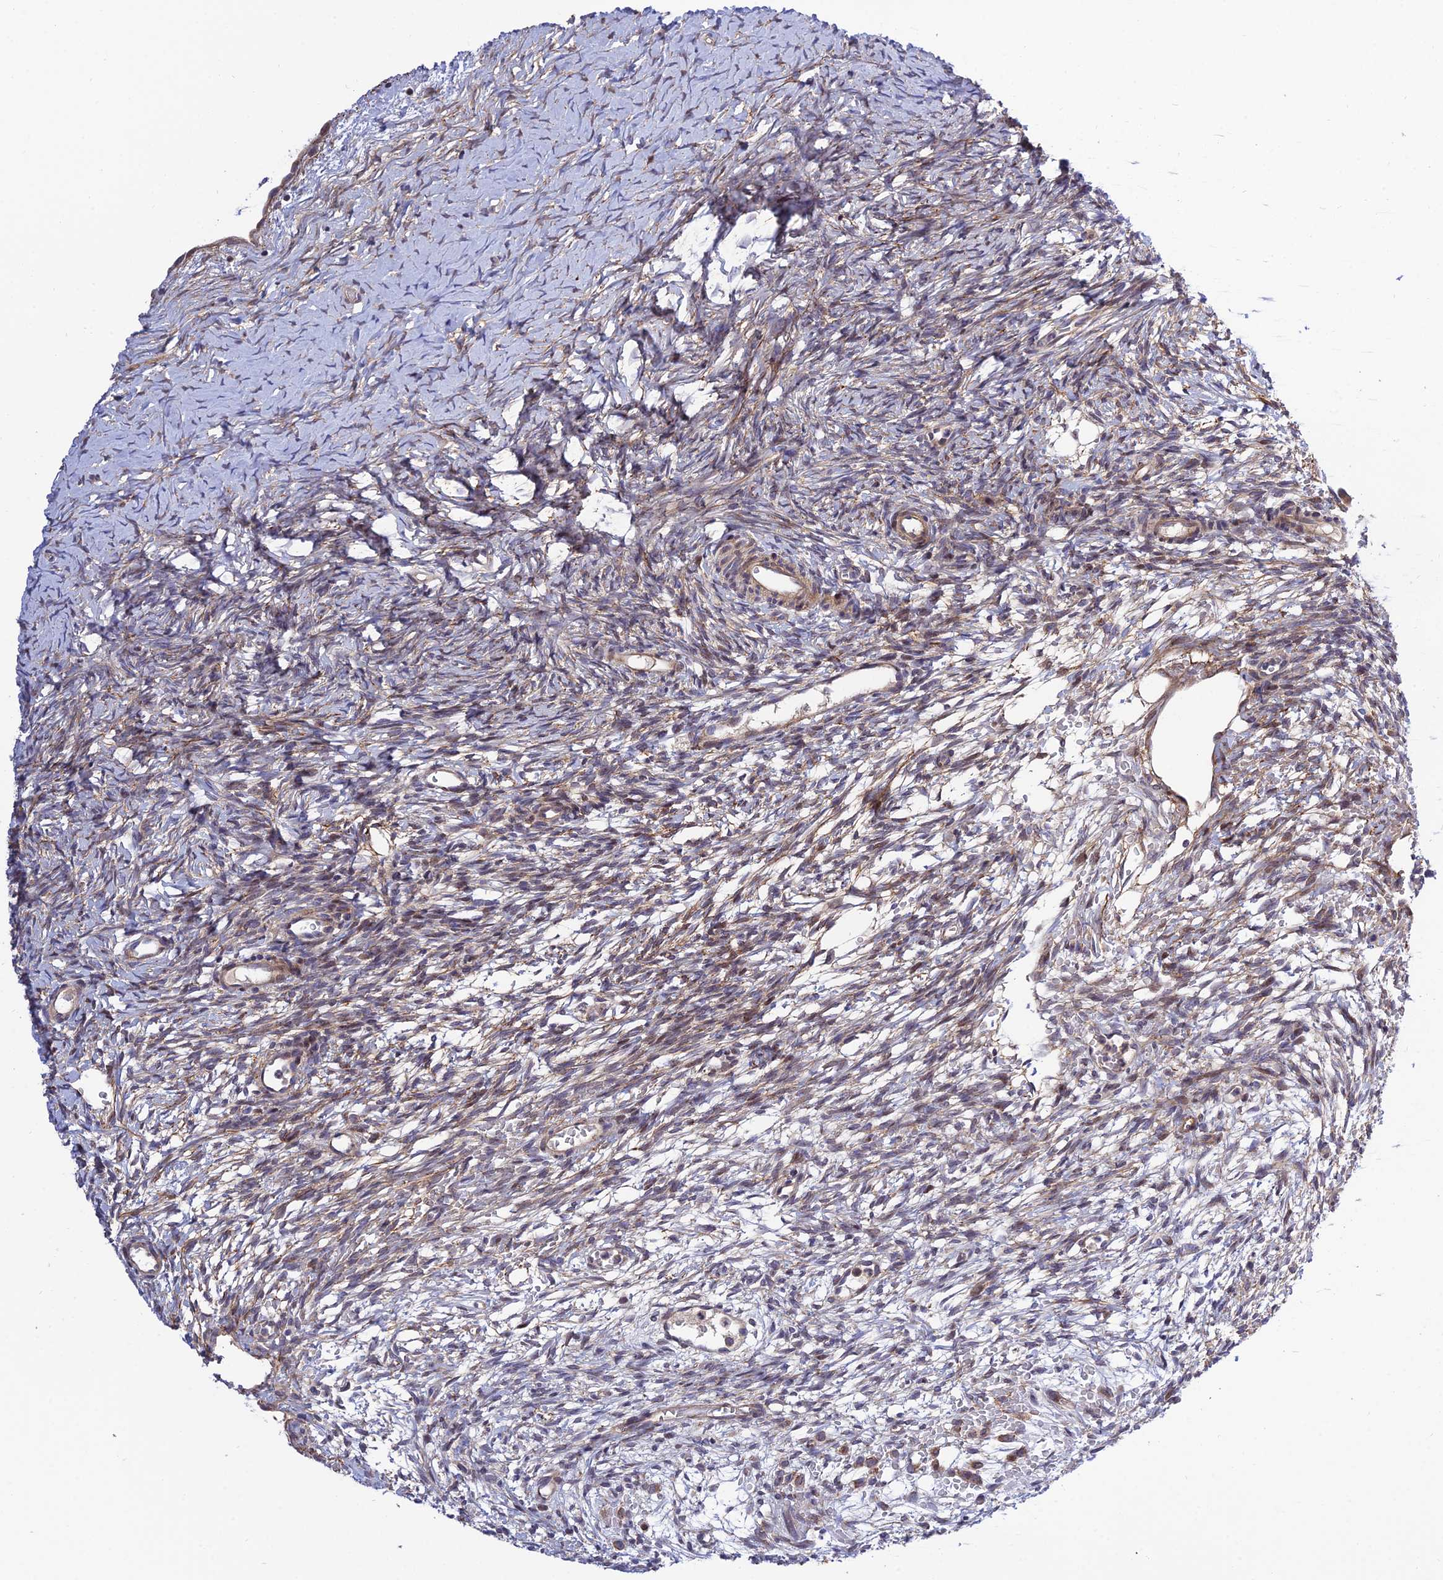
{"staining": {"intensity": "moderate", "quantity": ">75%", "location": "cytoplasmic/membranous"}, "tissue": "ovary", "cell_type": "Follicle cells", "image_type": "normal", "snomed": [{"axis": "morphology", "description": "Normal tissue, NOS"}, {"axis": "topography", "description": "Ovary"}], "caption": "Human ovary stained with a protein marker shows moderate staining in follicle cells.", "gene": "PLEKHG2", "patient": {"sex": "female", "age": 39}}